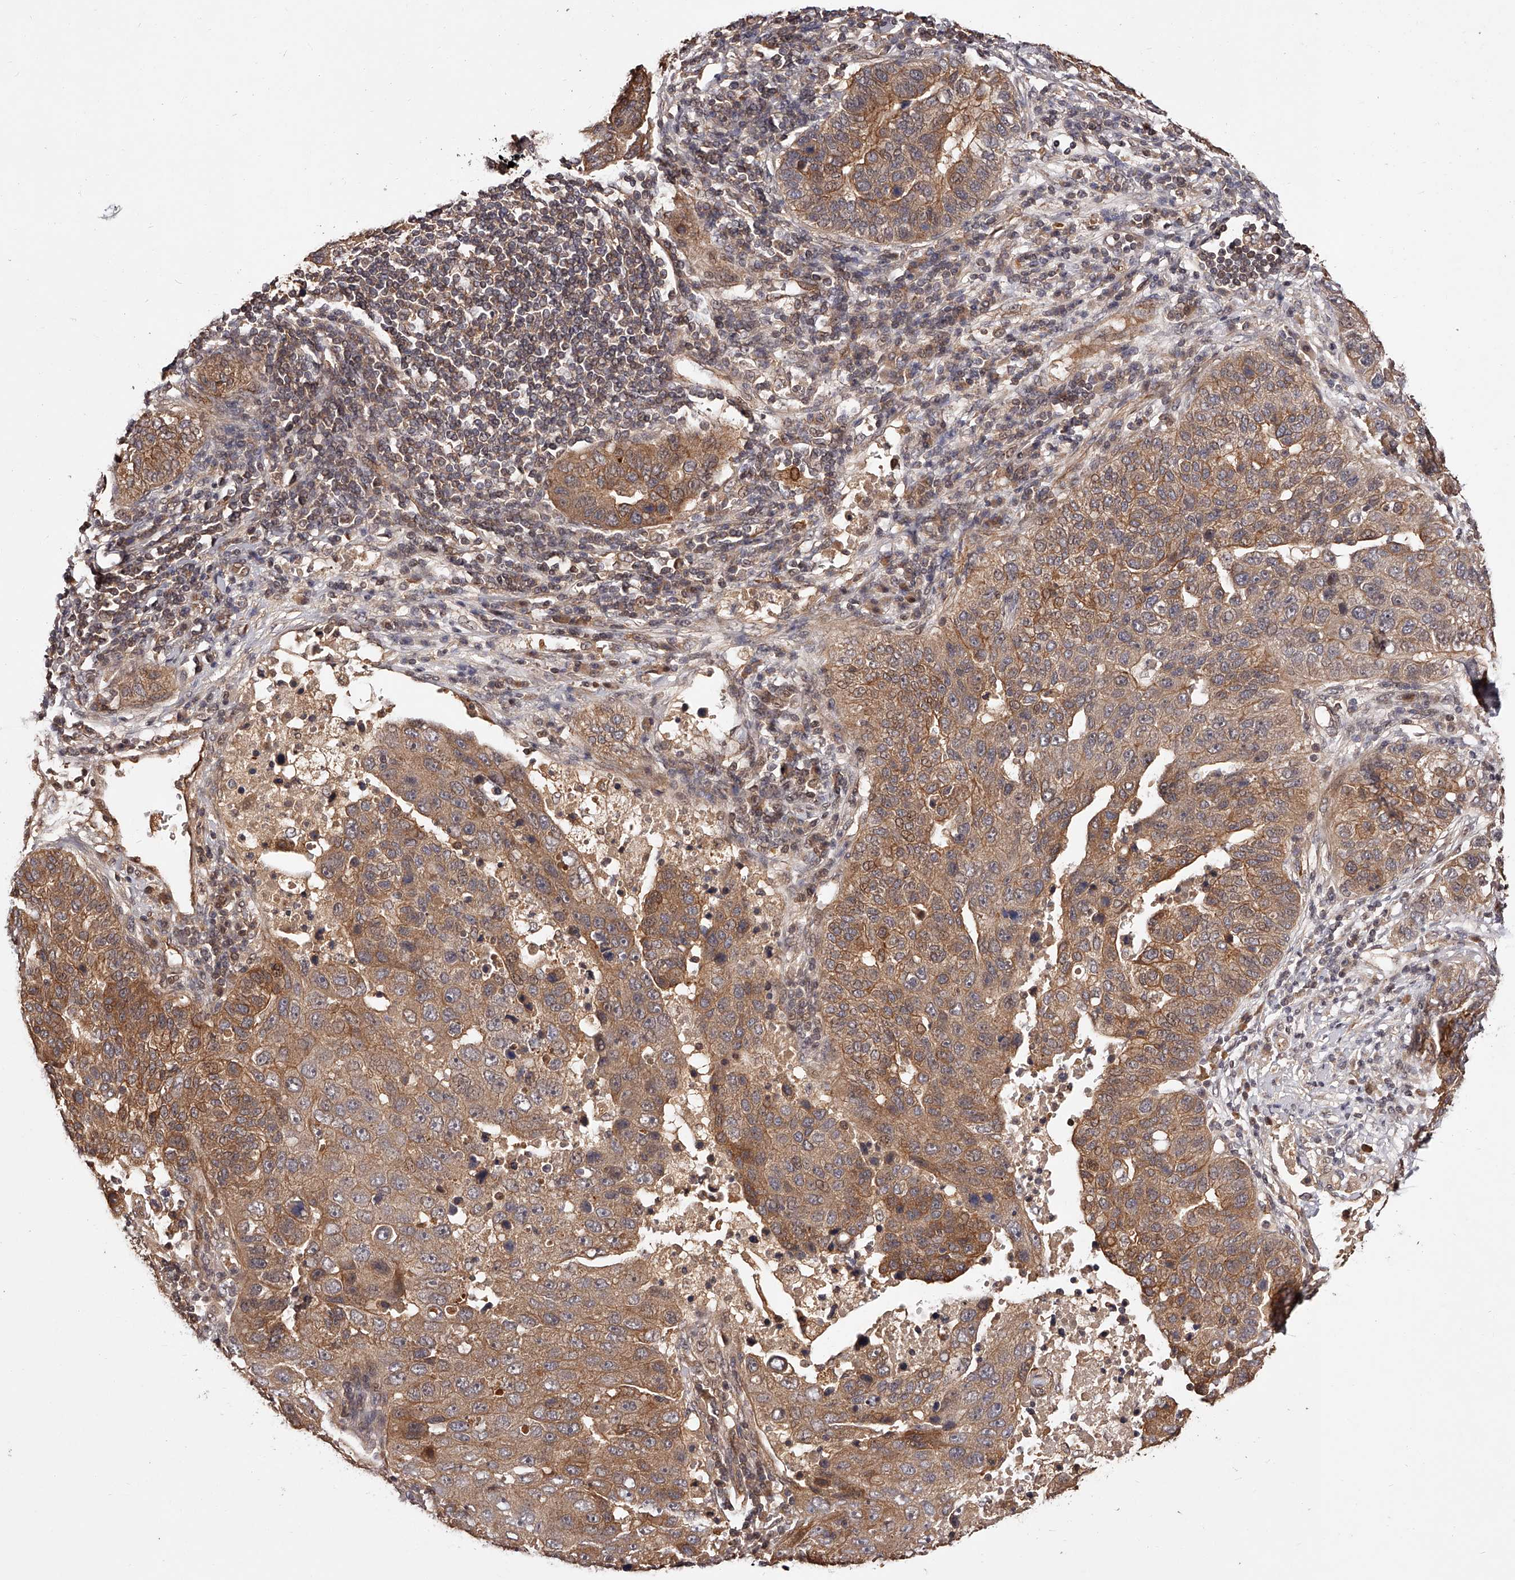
{"staining": {"intensity": "moderate", "quantity": ">75%", "location": "cytoplasmic/membranous"}, "tissue": "pancreatic cancer", "cell_type": "Tumor cells", "image_type": "cancer", "snomed": [{"axis": "morphology", "description": "Adenocarcinoma, NOS"}, {"axis": "topography", "description": "Pancreas"}], "caption": "IHC photomicrograph of pancreatic adenocarcinoma stained for a protein (brown), which displays medium levels of moderate cytoplasmic/membranous expression in approximately >75% of tumor cells.", "gene": "CUL7", "patient": {"sex": "female", "age": 61}}